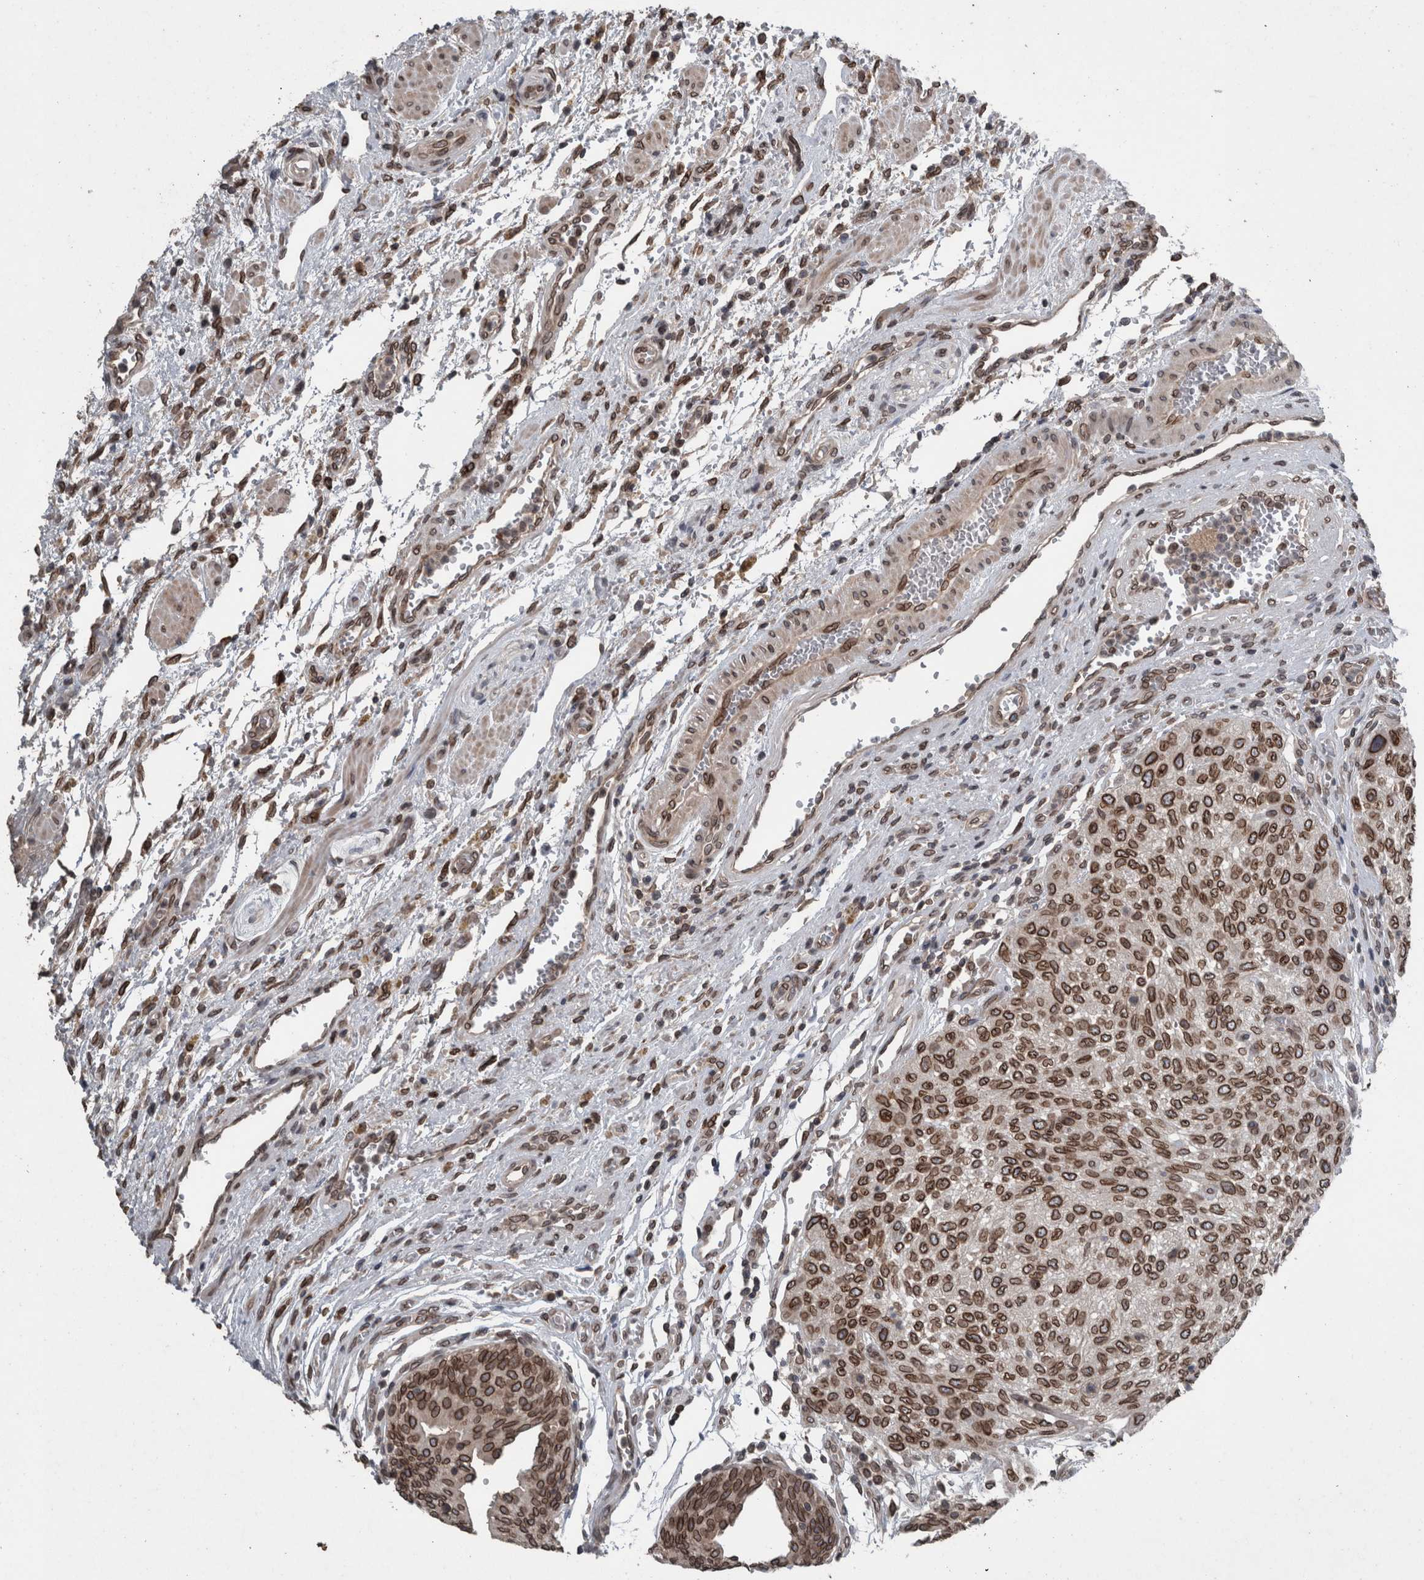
{"staining": {"intensity": "strong", "quantity": ">75%", "location": "cytoplasmic/membranous,nuclear"}, "tissue": "urothelial cancer", "cell_type": "Tumor cells", "image_type": "cancer", "snomed": [{"axis": "morphology", "description": "Urothelial carcinoma, Low grade"}, {"axis": "morphology", "description": "Urothelial carcinoma, High grade"}, {"axis": "topography", "description": "Urinary bladder"}], "caption": "The photomicrograph reveals immunohistochemical staining of urothelial carcinoma (low-grade). There is strong cytoplasmic/membranous and nuclear expression is identified in about >75% of tumor cells.", "gene": "RANBP2", "patient": {"sex": "male", "age": 35}}